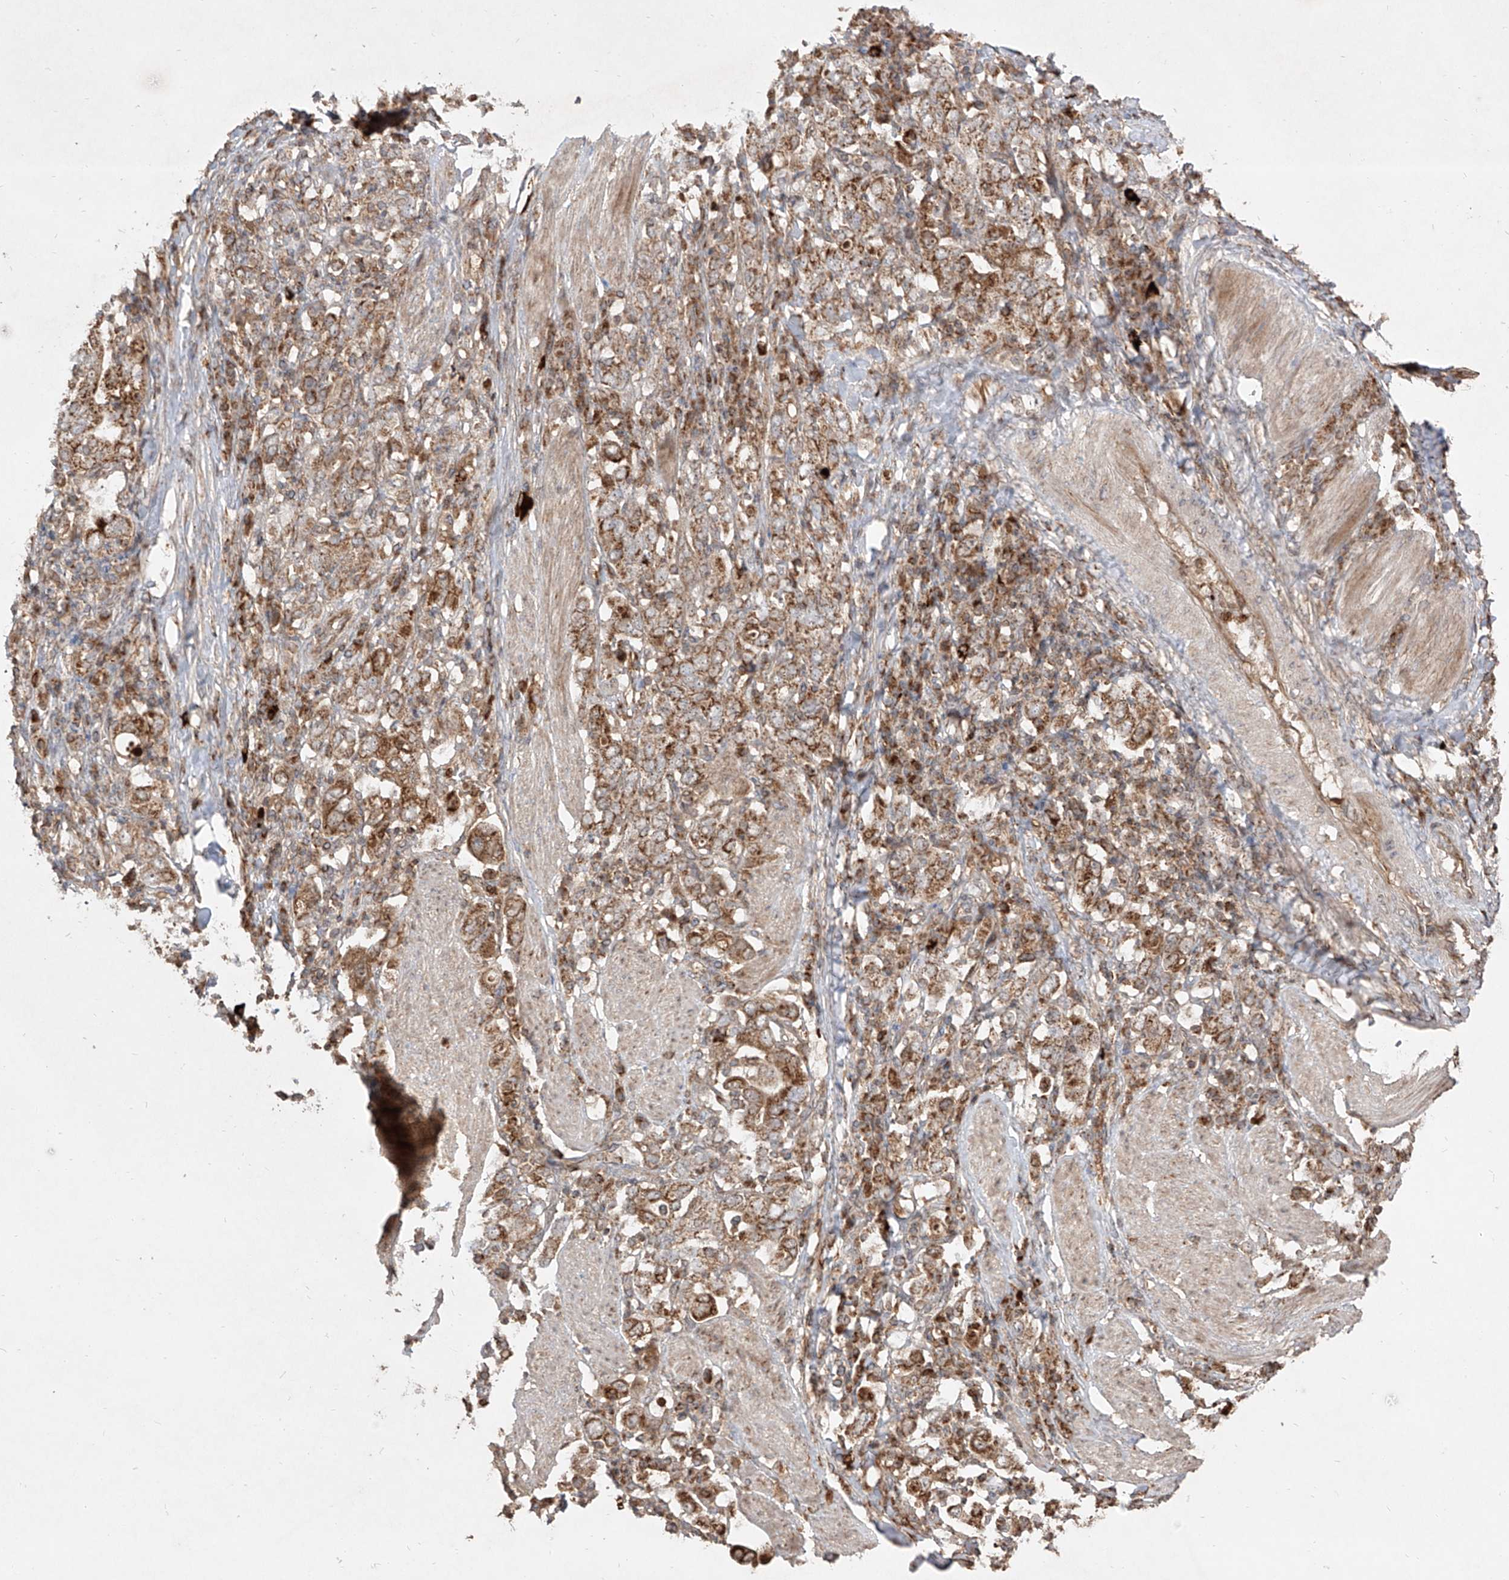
{"staining": {"intensity": "moderate", "quantity": ">75%", "location": "cytoplasmic/membranous"}, "tissue": "stomach cancer", "cell_type": "Tumor cells", "image_type": "cancer", "snomed": [{"axis": "morphology", "description": "Adenocarcinoma, NOS"}, {"axis": "topography", "description": "Stomach, upper"}], "caption": "Immunohistochemical staining of stomach cancer demonstrates medium levels of moderate cytoplasmic/membranous expression in approximately >75% of tumor cells.", "gene": "AIM2", "patient": {"sex": "male", "age": 62}}